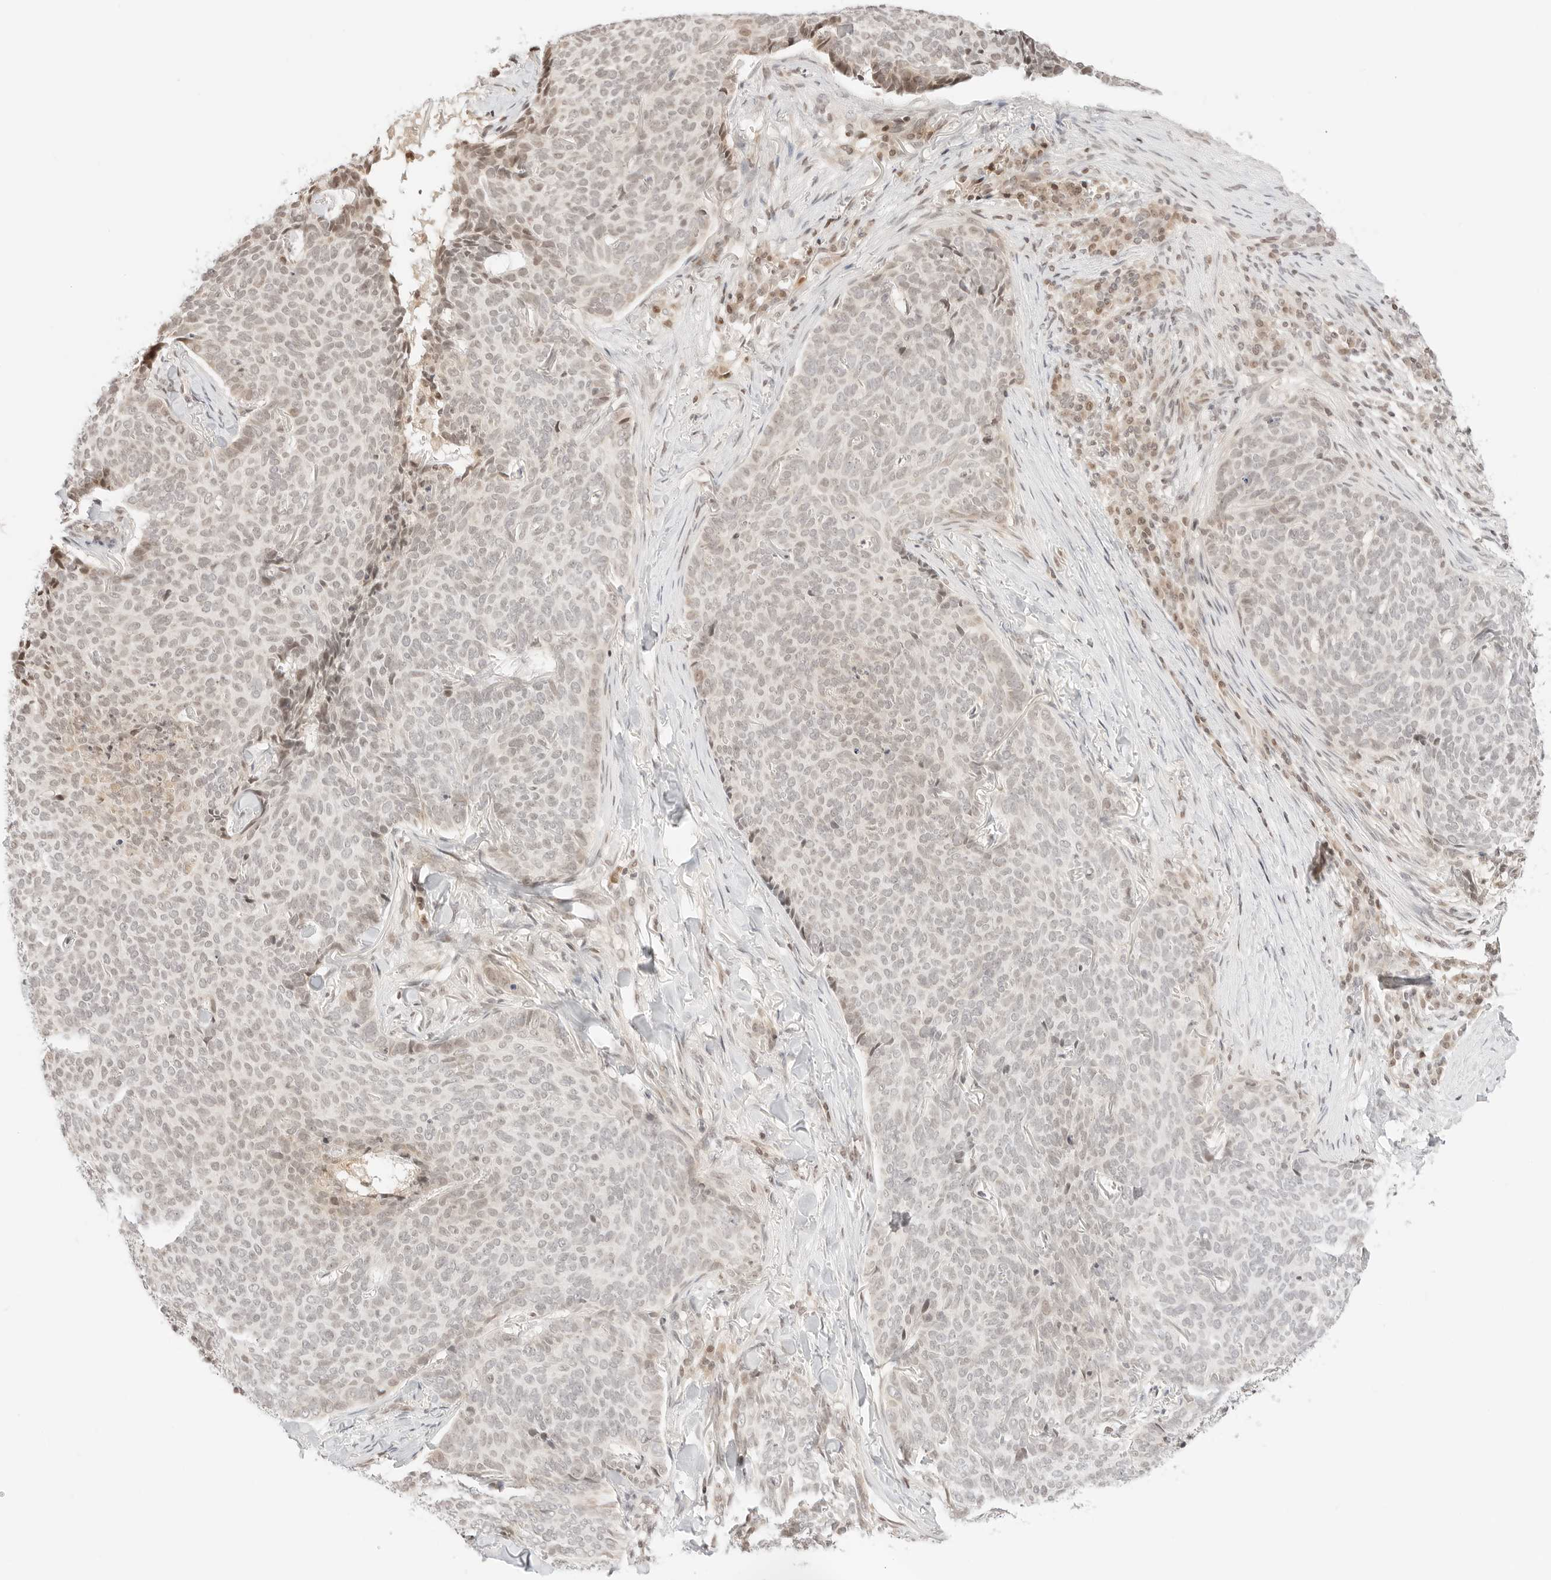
{"staining": {"intensity": "weak", "quantity": "<25%", "location": "nuclear"}, "tissue": "skin cancer", "cell_type": "Tumor cells", "image_type": "cancer", "snomed": [{"axis": "morphology", "description": "Normal tissue, NOS"}, {"axis": "morphology", "description": "Basal cell carcinoma"}, {"axis": "topography", "description": "Skin"}], "caption": "A high-resolution histopathology image shows immunohistochemistry staining of skin cancer, which exhibits no significant expression in tumor cells.", "gene": "RPS6KL1", "patient": {"sex": "male", "age": 50}}